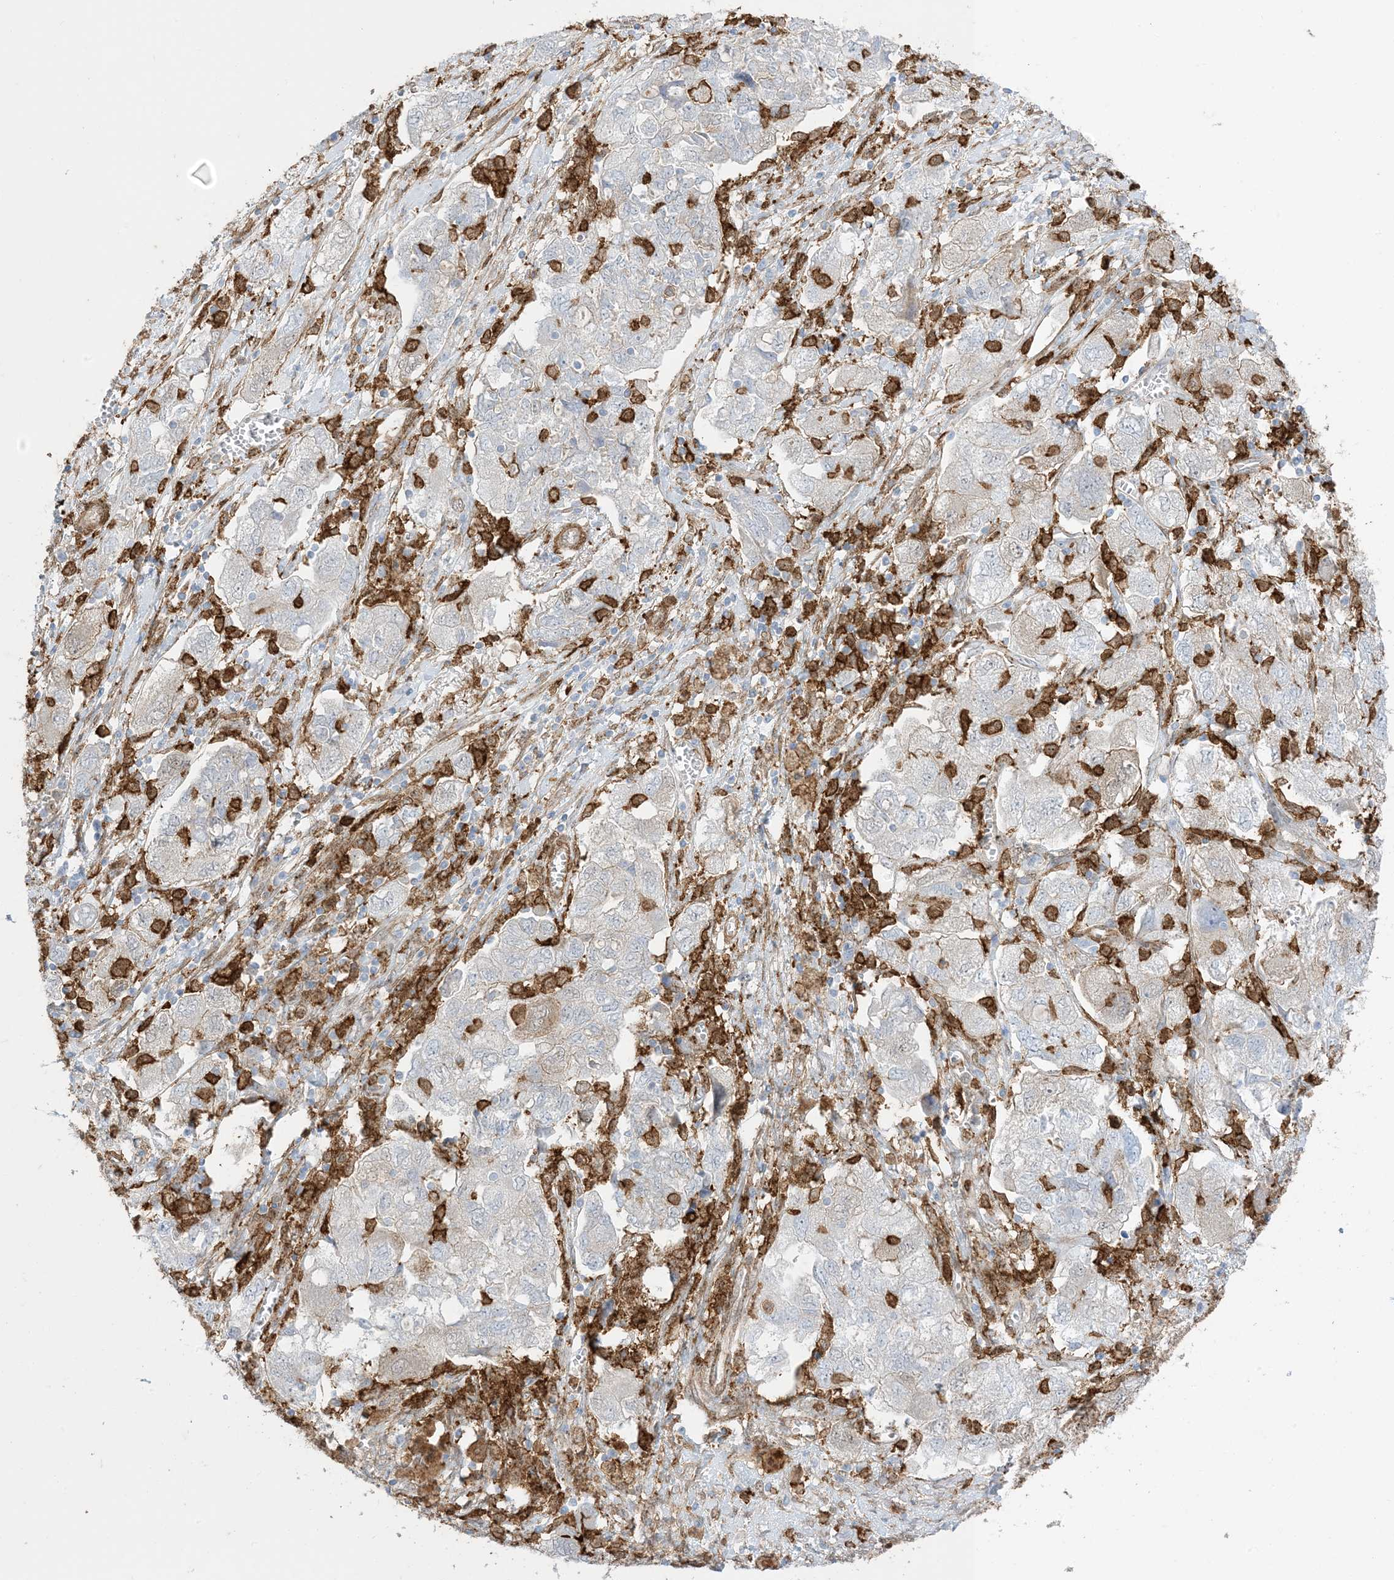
{"staining": {"intensity": "negative", "quantity": "none", "location": "none"}, "tissue": "ovarian cancer", "cell_type": "Tumor cells", "image_type": "cancer", "snomed": [{"axis": "morphology", "description": "Carcinoma, NOS"}, {"axis": "morphology", "description": "Cystadenocarcinoma, serous, NOS"}, {"axis": "topography", "description": "Ovary"}], "caption": "Ovarian carcinoma stained for a protein using immunohistochemistry (IHC) shows no expression tumor cells.", "gene": "GSN", "patient": {"sex": "female", "age": 69}}